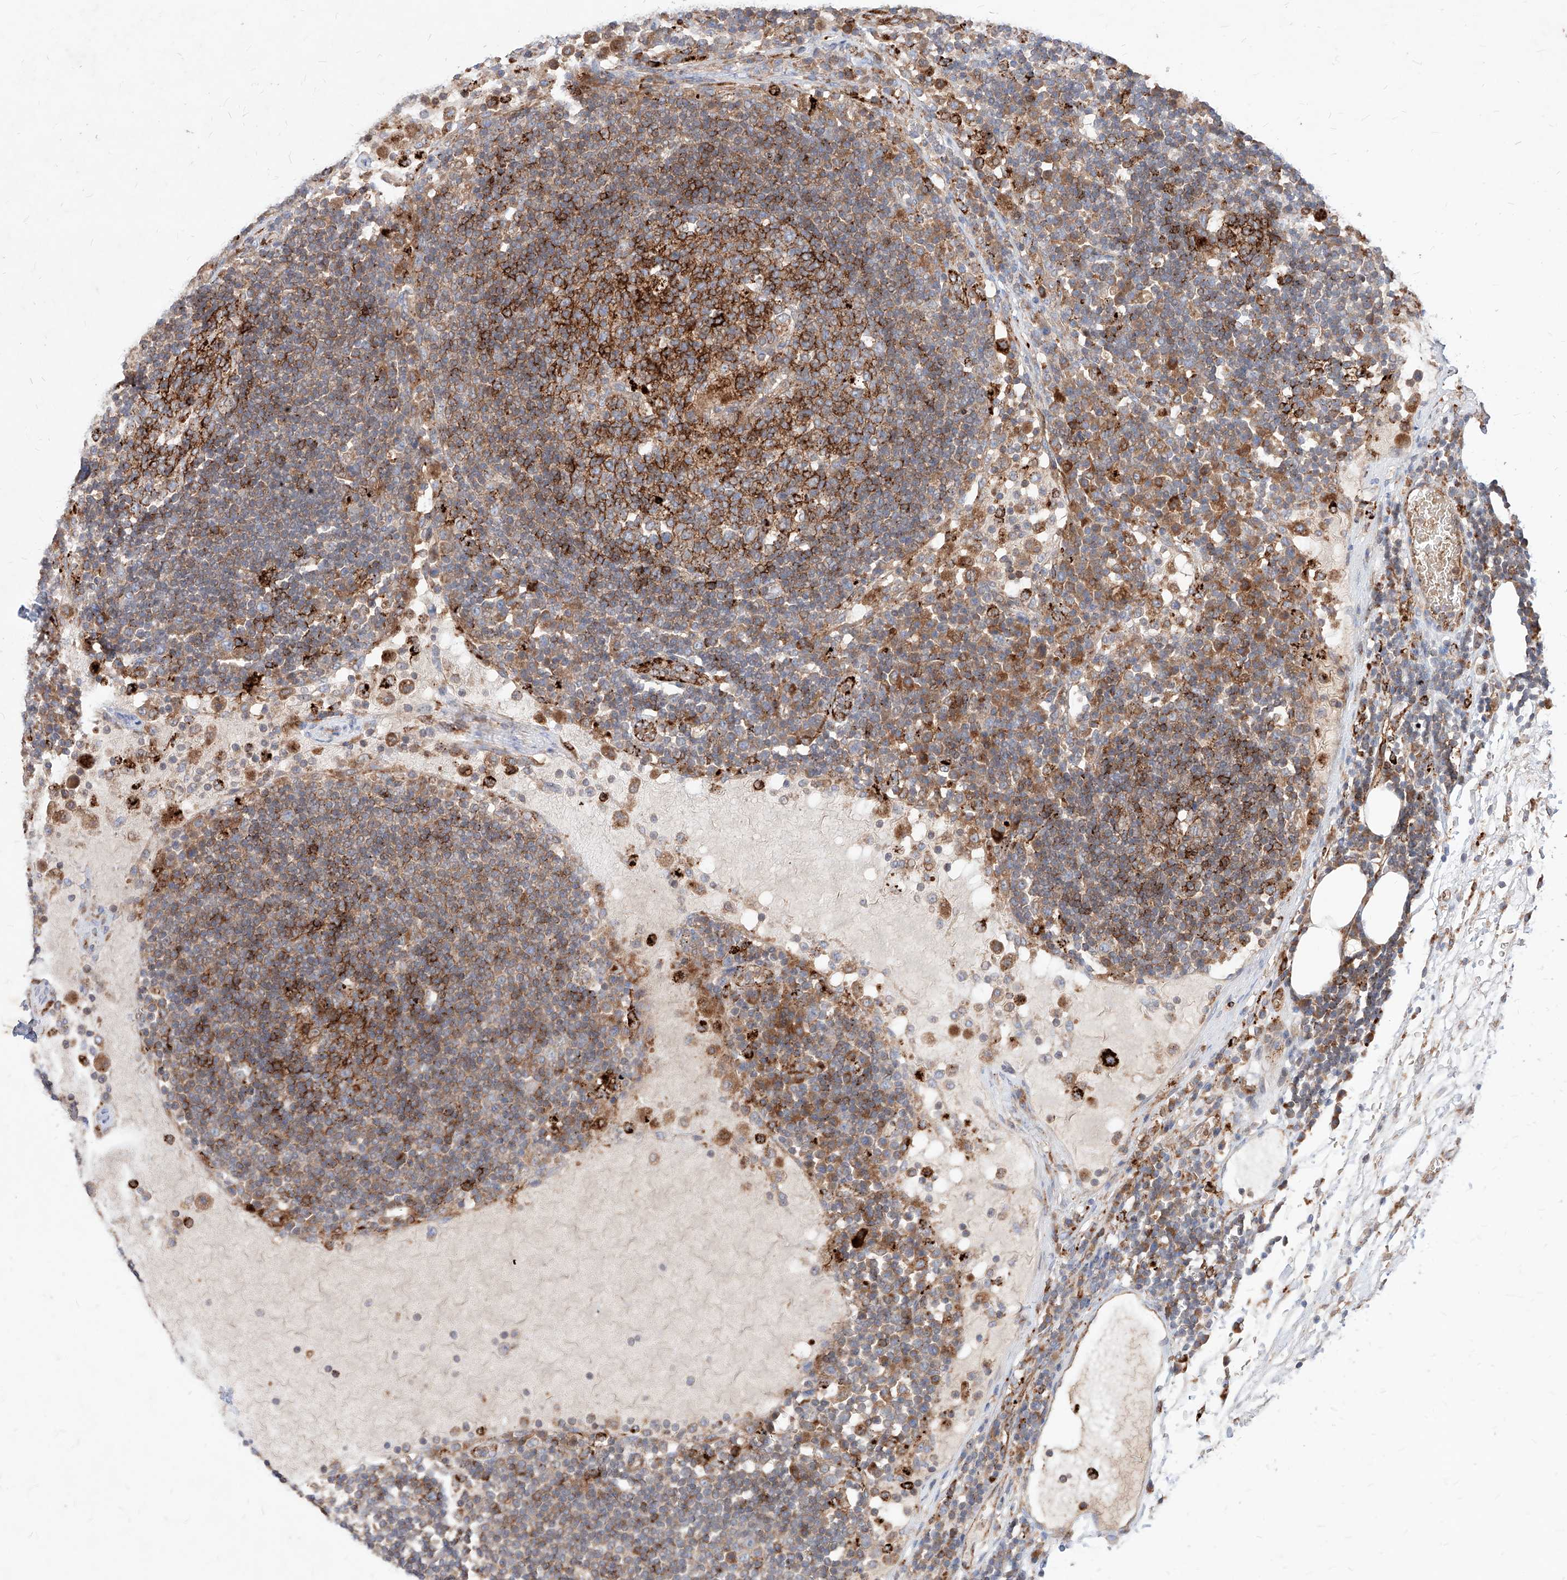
{"staining": {"intensity": "strong", "quantity": "25%-75%", "location": "cytoplasmic/membranous"}, "tissue": "lymph node", "cell_type": "Germinal center cells", "image_type": "normal", "snomed": [{"axis": "morphology", "description": "Normal tissue, NOS"}, {"axis": "topography", "description": "Lymph node"}], "caption": "Brown immunohistochemical staining in benign human lymph node displays strong cytoplasmic/membranous positivity in approximately 25%-75% of germinal center cells. The staining was performed using DAB to visualize the protein expression in brown, while the nuclei were stained in blue with hematoxylin (Magnification: 20x).", "gene": "TSNAX", "patient": {"sex": "female", "age": 53}}